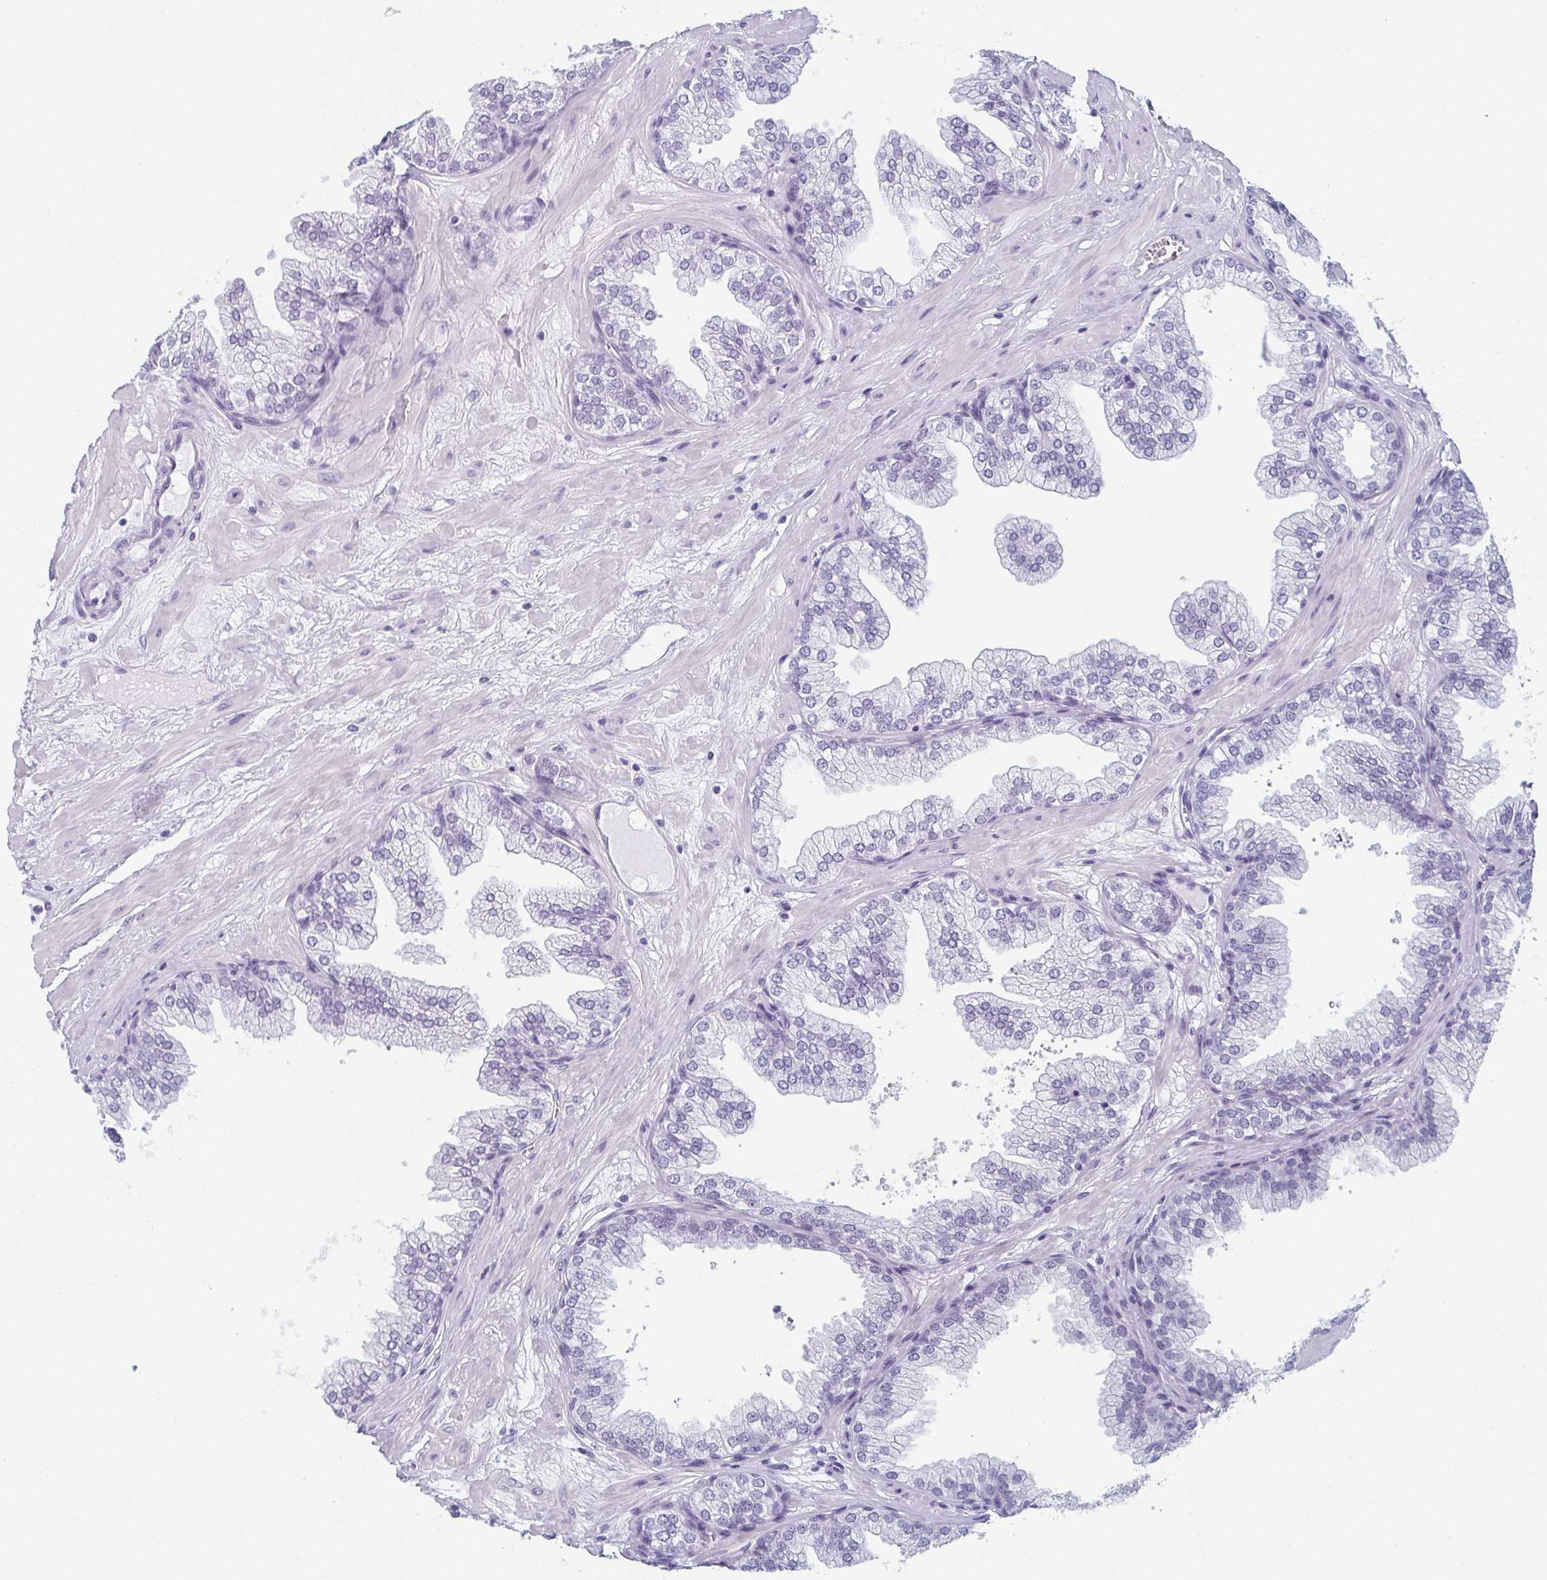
{"staining": {"intensity": "negative", "quantity": "none", "location": "none"}, "tissue": "prostate", "cell_type": "Glandular cells", "image_type": "normal", "snomed": [{"axis": "morphology", "description": "Normal tissue, NOS"}, {"axis": "topography", "description": "Prostate"}], "caption": "Immunohistochemical staining of unremarkable prostate shows no significant expression in glandular cells.", "gene": "PYCR3", "patient": {"sex": "male", "age": 37}}